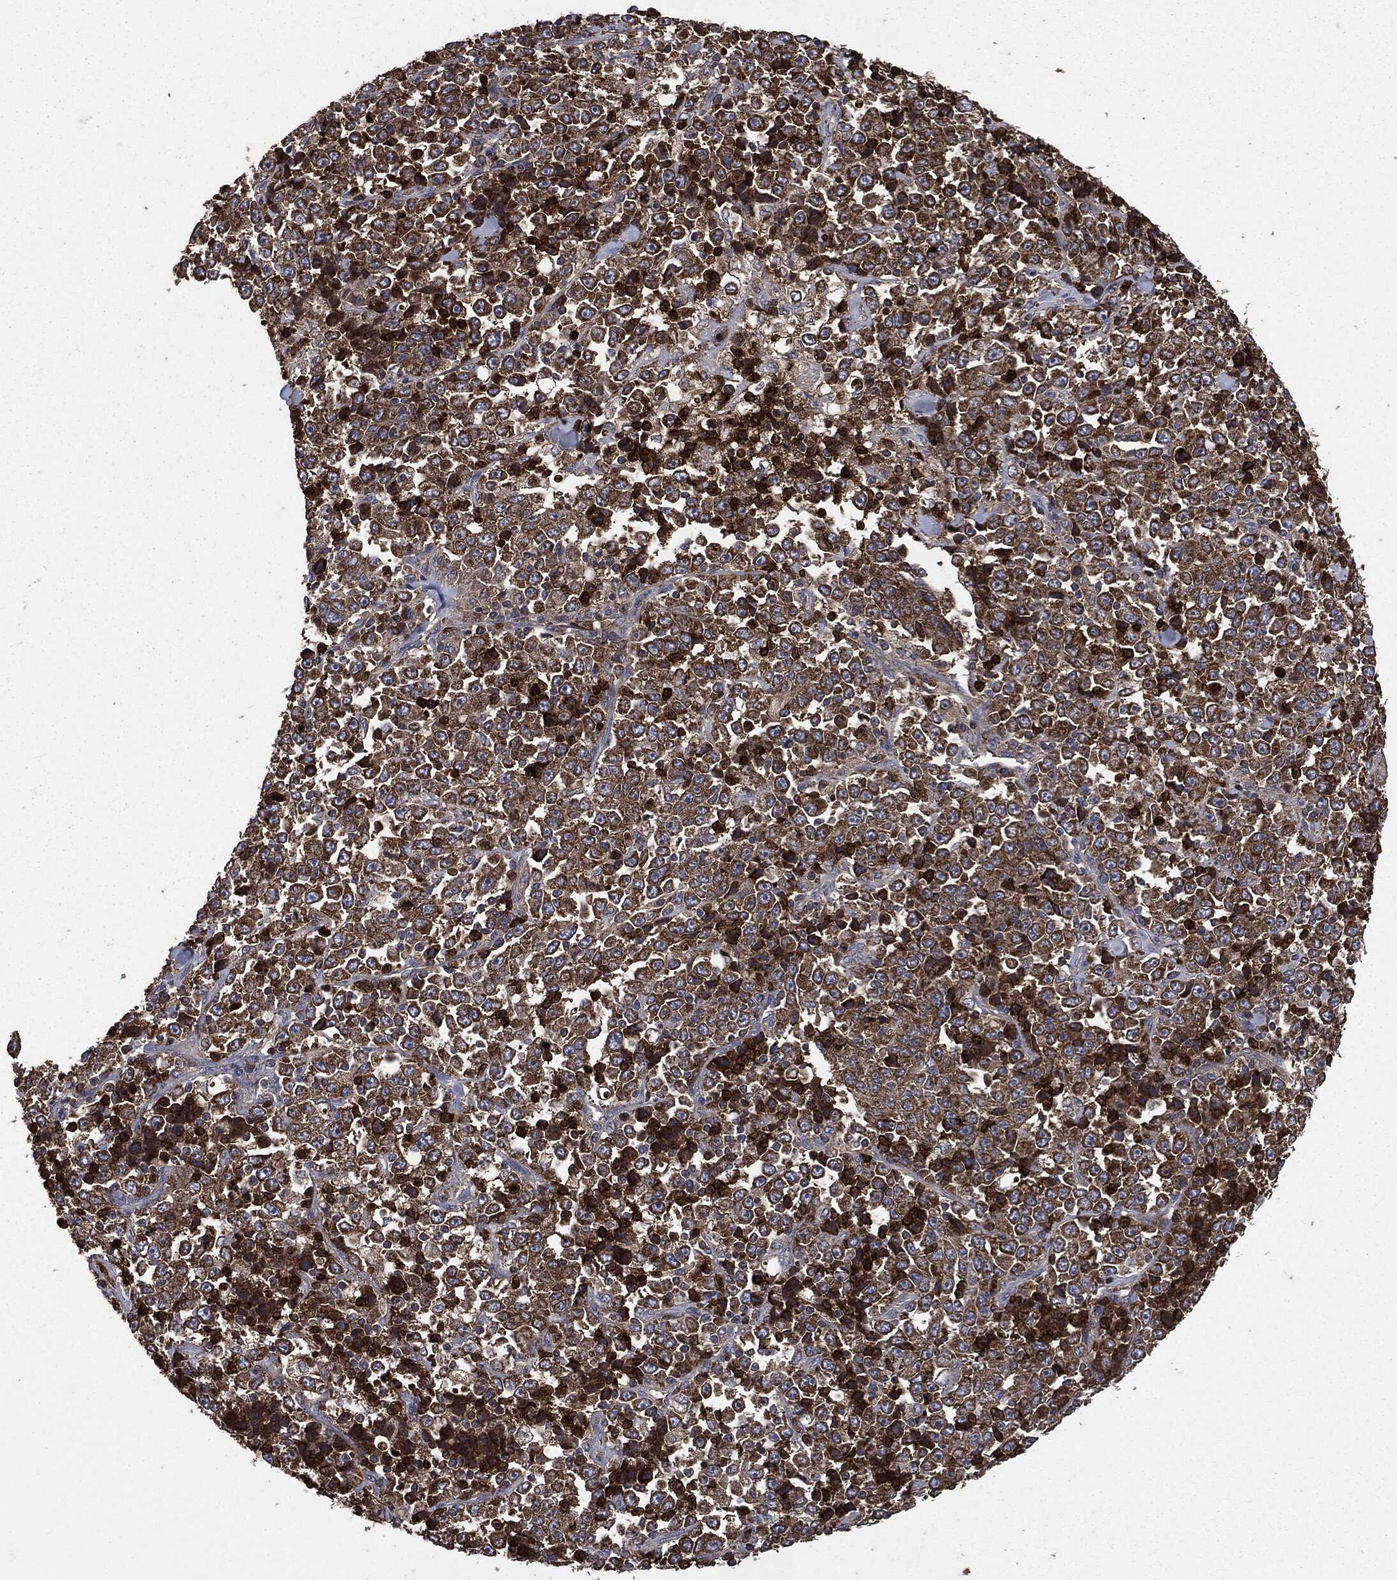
{"staining": {"intensity": "strong", "quantity": ">75%", "location": "cytoplasmic/membranous"}, "tissue": "stomach cancer", "cell_type": "Tumor cells", "image_type": "cancer", "snomed": [{"axis": "morphology", "description": "Normal tissue, NOS"}, {"axis": "morphology", "description": "Adenocarcinoma, NOS"}, {"axis": "topography", "description": "Stomach, upper"}, {"axis": "topography", "description": "Stomach"}], "caption": "Protein expression analysis of stomach cancer (adenocarcinoma) demonstrates strong cytoplasmic/membranous positivity in about >75% of tumor cells. The staining was performed using DAB (3,3'-diaminobenzidine) to visualize the protein expression in brown, while the nuclei were stained in blue with hematoxylin (Magnification: 20x).", "gene": "MAPK6", "patient": {"sex": "male", "age": 59}}